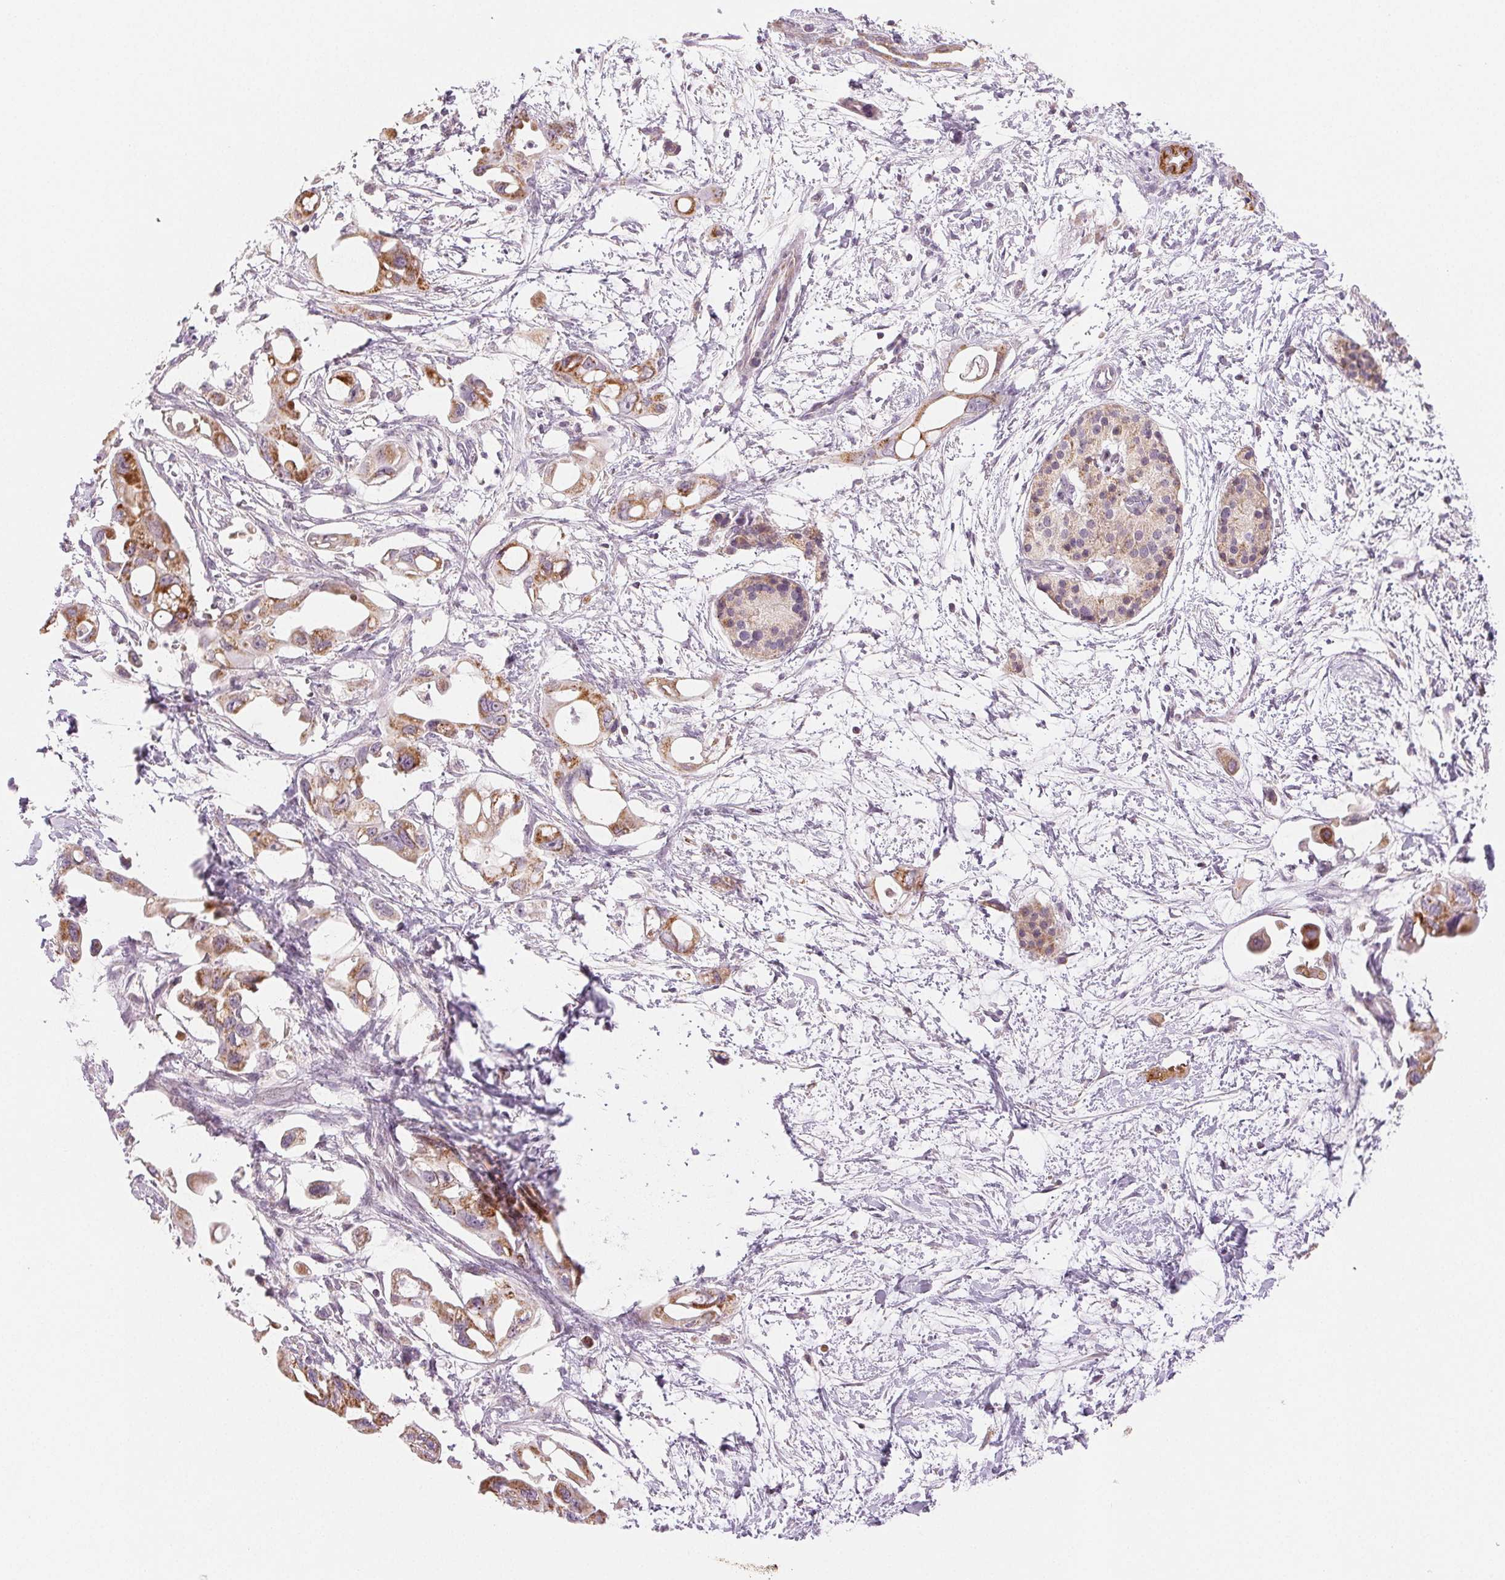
{"staining": {"intensity": "moderate", "quantity": ">75%", "location": "cytoplasmic/membranous"}, "tissue": "pancreatic cancer", "cell_type": "Tumor cells", "image_type": "cancer", "snomed": [{"axis": "morphology", "description": "Adenocarcinoma, NOS"}, {"axis": "topography", "description": "Pancreas"}], "caption": "The image displays immunohistochemical staining of pancreatic cancer (adenocarcinoma). There is moderate cytoplasmic/membranous staining is identified in about >75% of tumor cells. Using DAB (brown) and hematoxylin (blue) stains, captured at high magnification using brightfield microscopy.", "gene": "HINT2", "patient": {"sex": "male", "age": 61}}